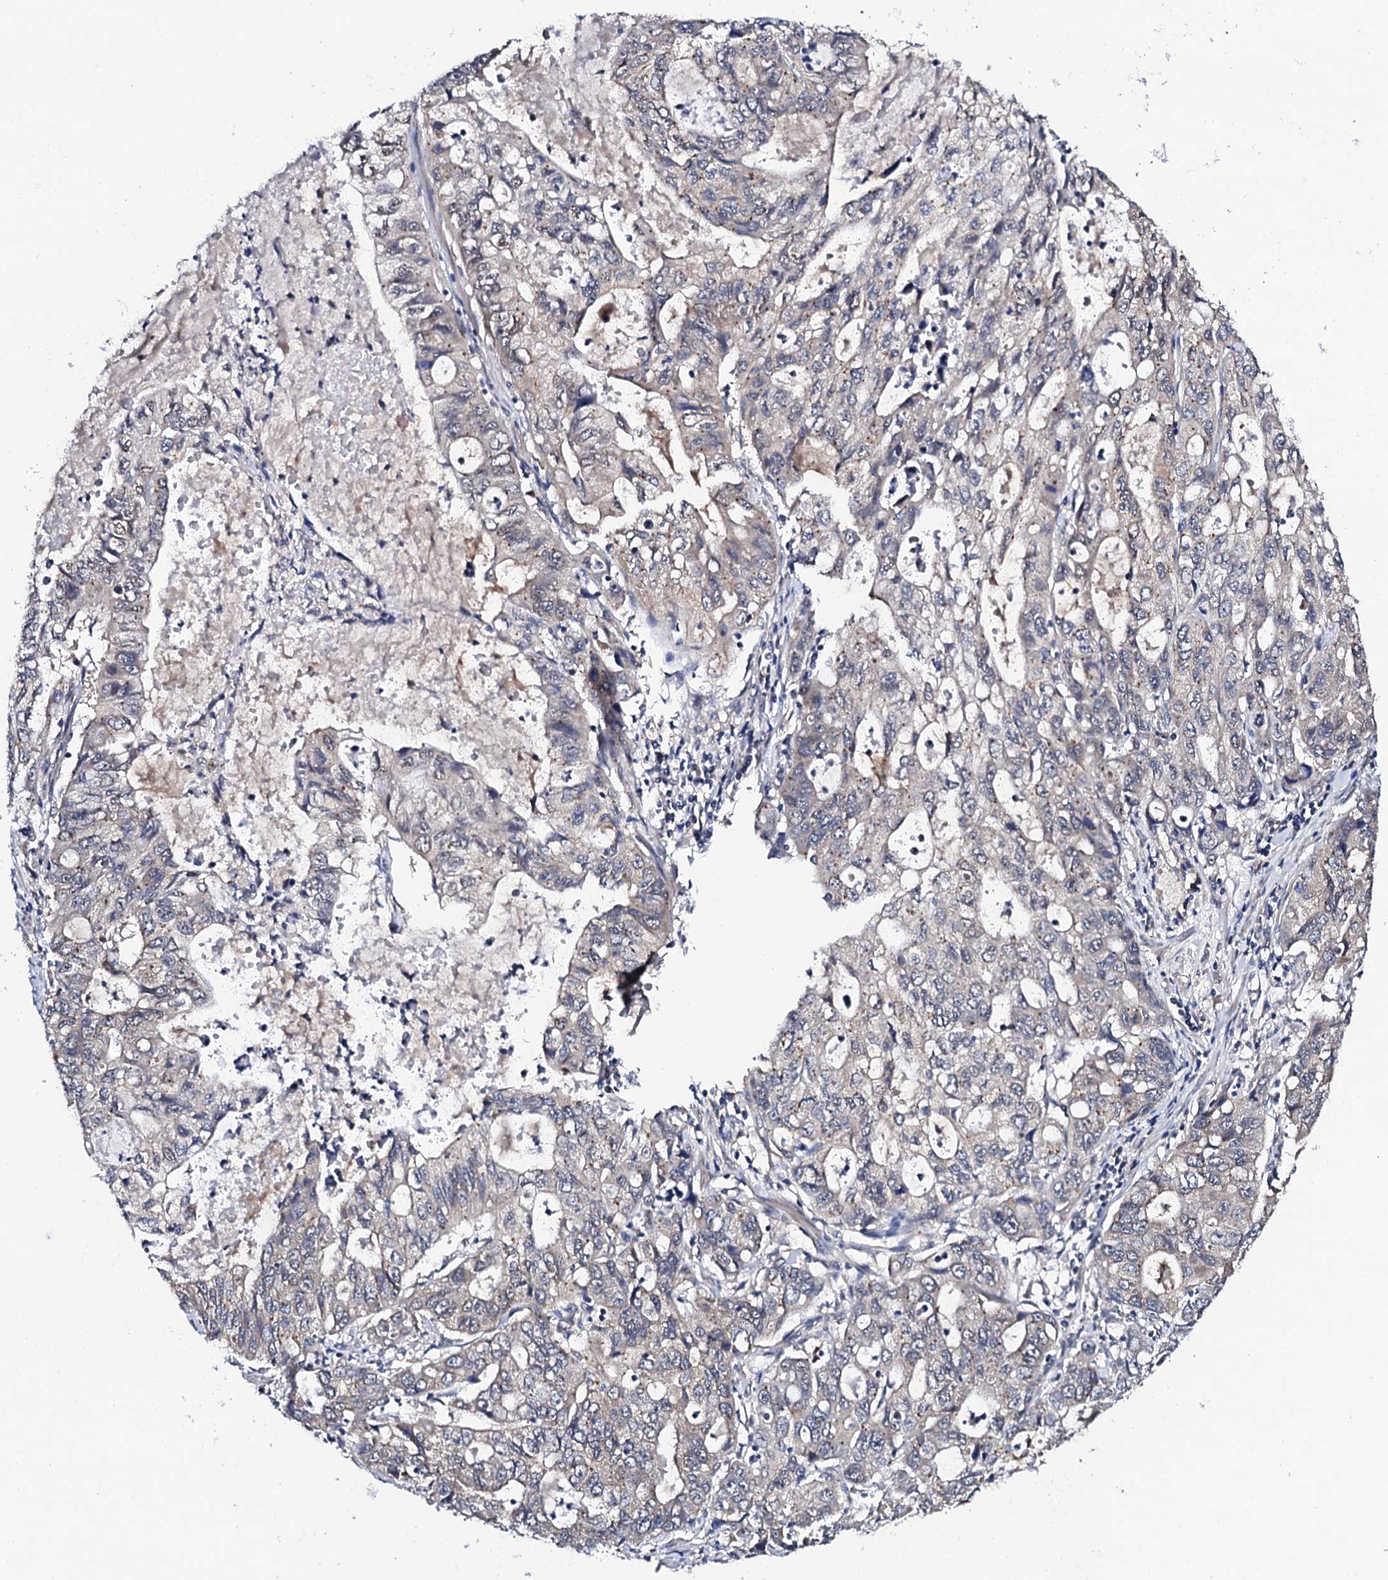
{"staining": {"intensity": "negative", "quantity": "none", "location": "none"}, "tissue": "stomach cancer", "cell_type": "Tumor cells", "image_type": "cancer", "snomed": [{"axis": "morphology", "description": "Adenocarcinoma, NOS"}, {"axis": "topography", "description": "Stomach, upper"}], "caption": "The image displays no significant expression in tumor cells of stomach cancer (adenocarcinoma). (DAB IHC with hematoxylin counter stain).", "gene": "IP6K1", "patient": {"sex": "female", "age": 52}}